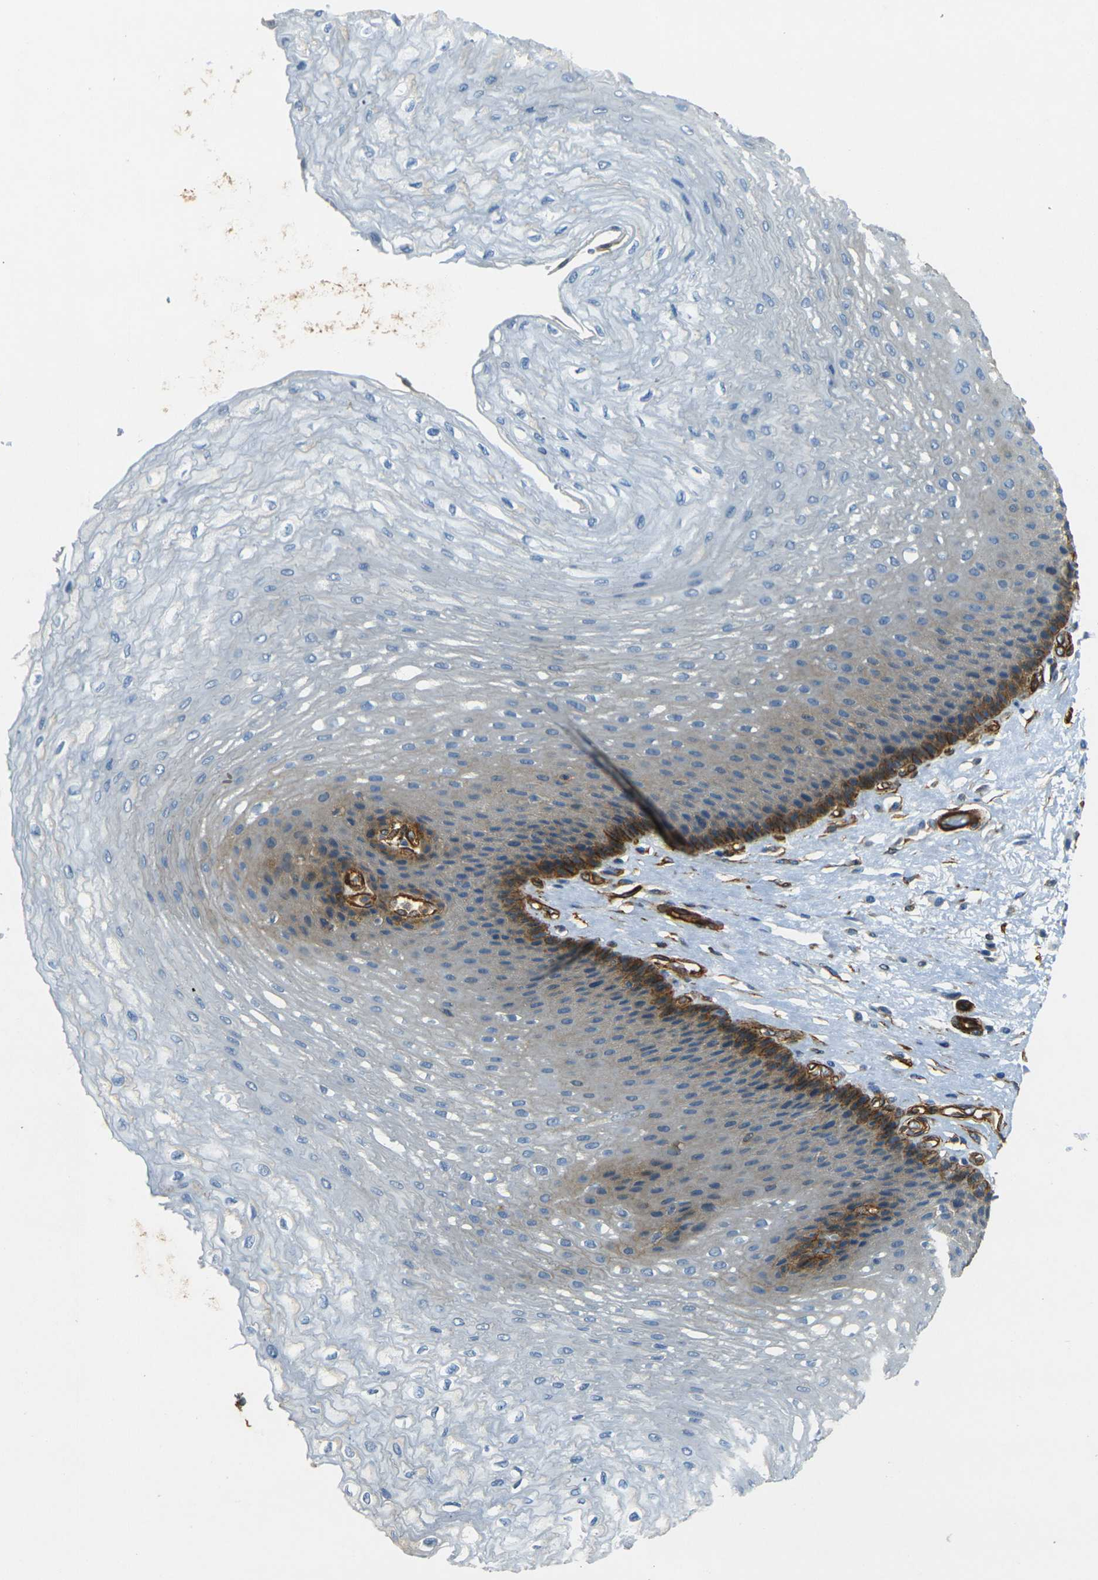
{"staining": {"intensity": "moderate", "quantity": "<25%", "location": "cytoplasmic/membranous"}, "tissue": "esophagus", "cell_type": "Squamous epithelial cells", "image_type": "normal", "snomed": [{"axis": "morphology", "description": "Normal tissue, NOS"}, {"axis": "topography", "description": "Esophagus"}], "caption": "Esophagus stained with DAB (3,3'-diaminobenzidine) immunohistochemistry displays low levels of moderate cytoplasmic/membranous staining in about <25% of squamous epithelial cells. Immunohistochemistry (ihc) stains the protein of interest in brown and the nuclei are stained blue.", "gene": "EPHA7", "patient": {"sex": "female", "age": 72}}